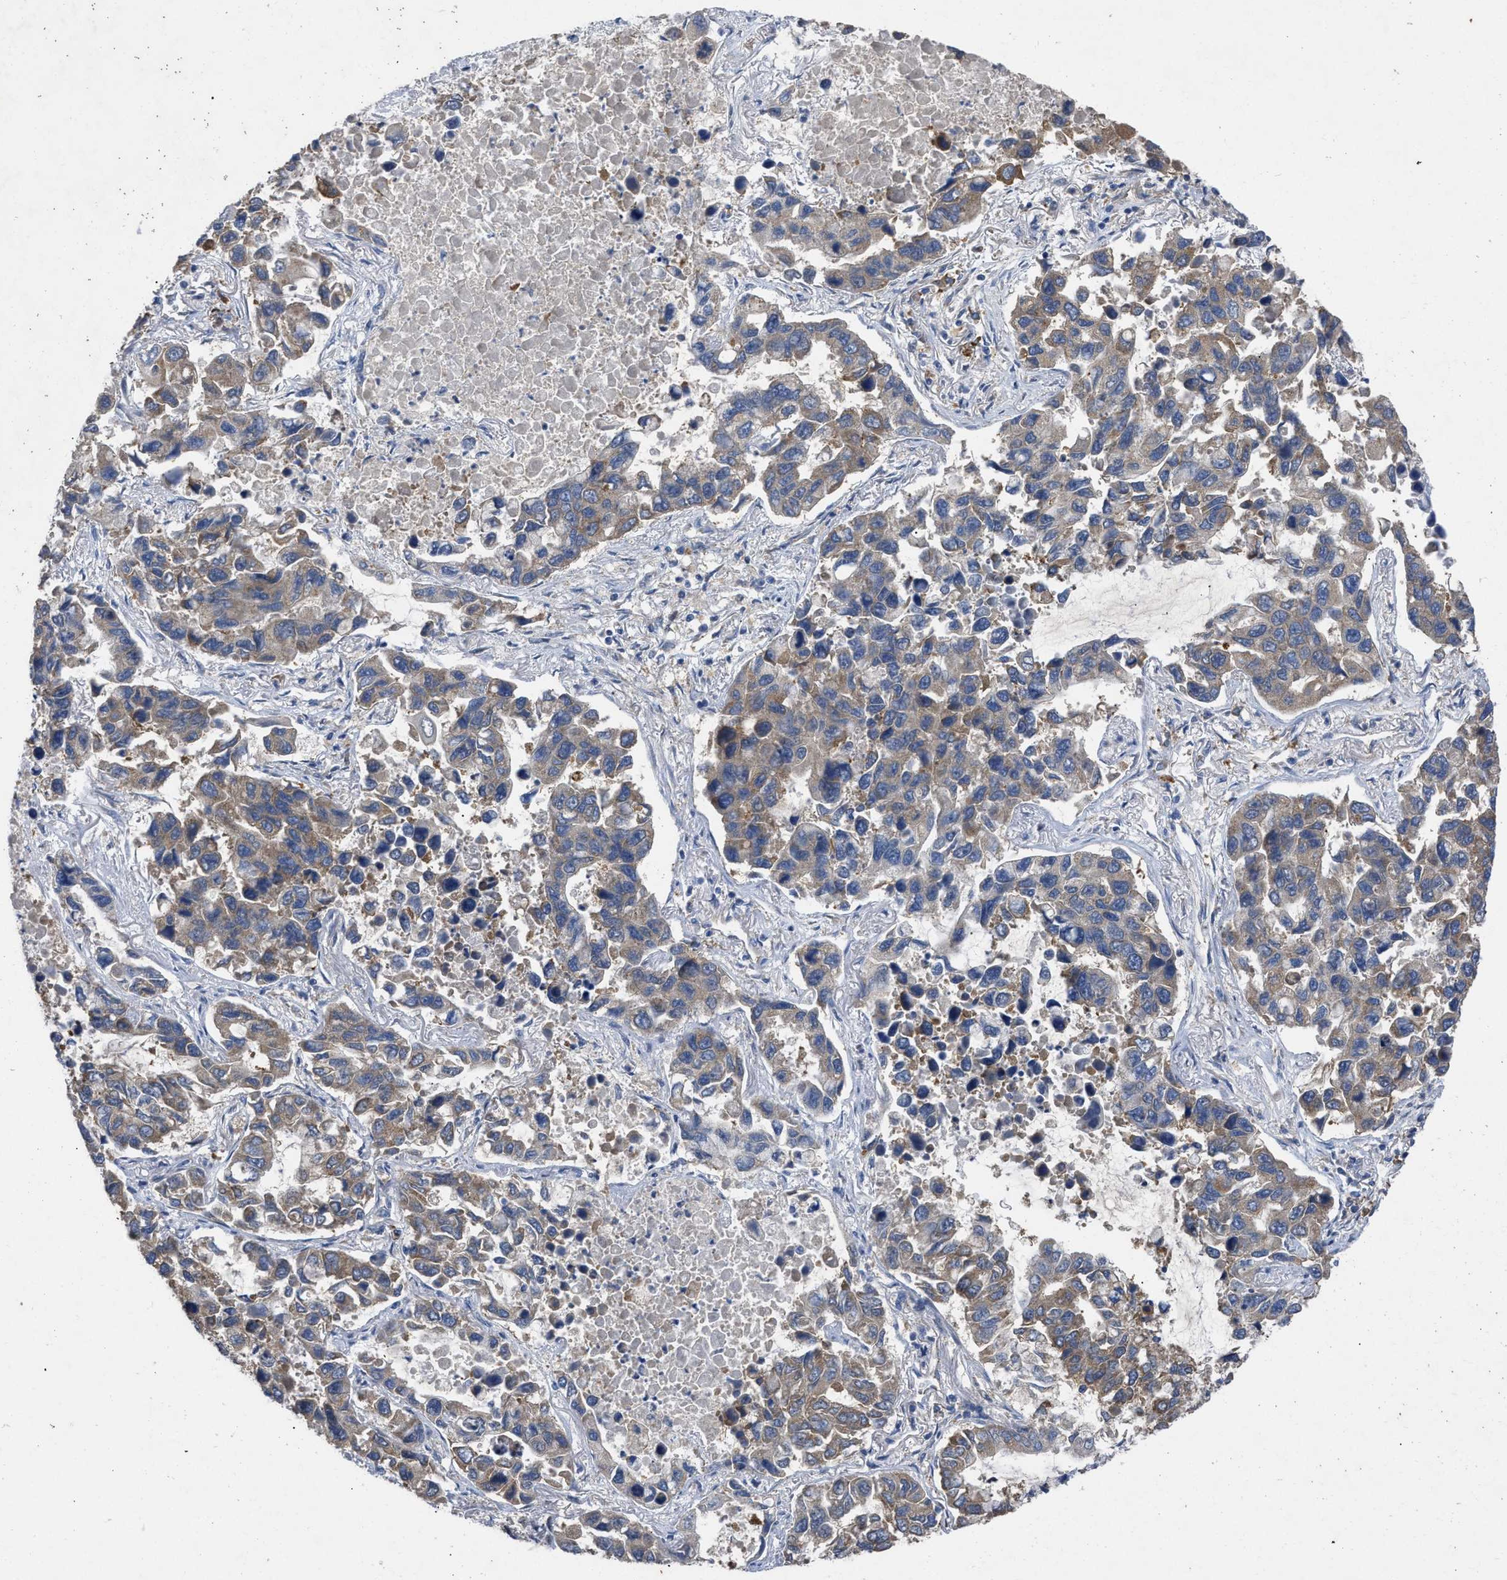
{"staining": {"intensity": "moderate", "quantity": "25%-75%", "location": "cytoplasmic/membranous"}, "tissue": "lung cancer", "cell_type": "Tumor cells", "image_type": "cancer", "snomed": [{"axis": "morphology", "description": "Adenocarcinoma, NOS"}, {"axis": "topography", "description": "Lung"}], "caption": "About 25%-75% of tumor cells in lung cancer exhibit moderate cytoplasmic/membranous protein positivity as visualized by brown immunohistochemical staining.", "gene": "TMEM131", "patient": {"sex": "male", "age": 64}}